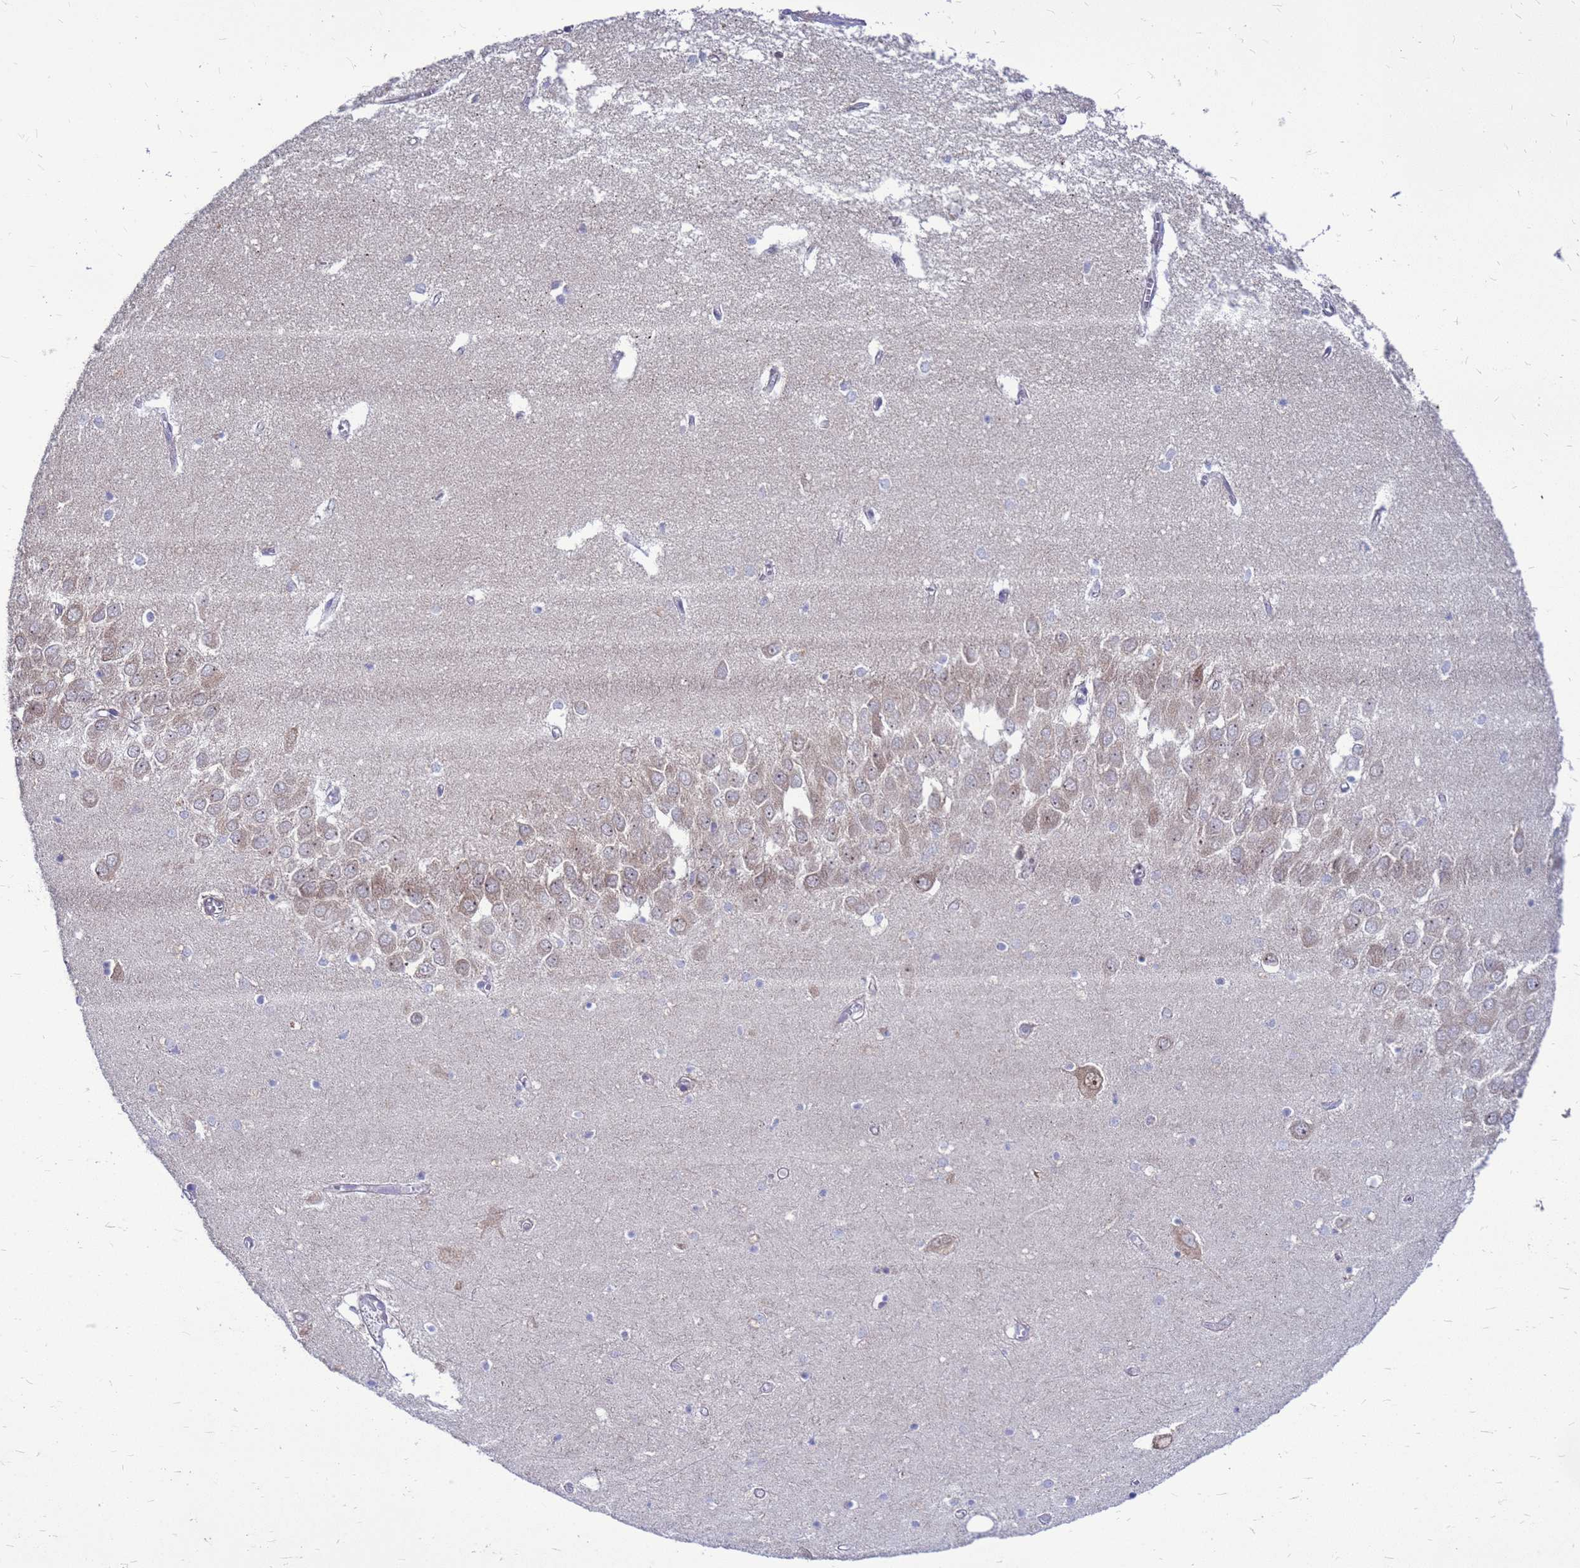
{"staining": {"intensity": "negative", "quantity": "none", "location": "none"}, "tissue": "hippocampus", "cell_type": "Glial cells", "image_type": "normal", "snomed": [{"axis": "morphology", "description": "Normal tissue, NOS"}, {"axis": "topography", "description": "Hippocampus"}], "caption": "High magnification brightfield microscopy of unremarkable hippocampus stained with DAB (brown) and counterstained with hematoxylin (blue): glial cells show no significant staining. The staining is performed using DAB brown chromogen with nuclei counter-stained in using hematoxylin.", "gene": "FSTL4", "patient": {"sex": "male", "age": 70}}